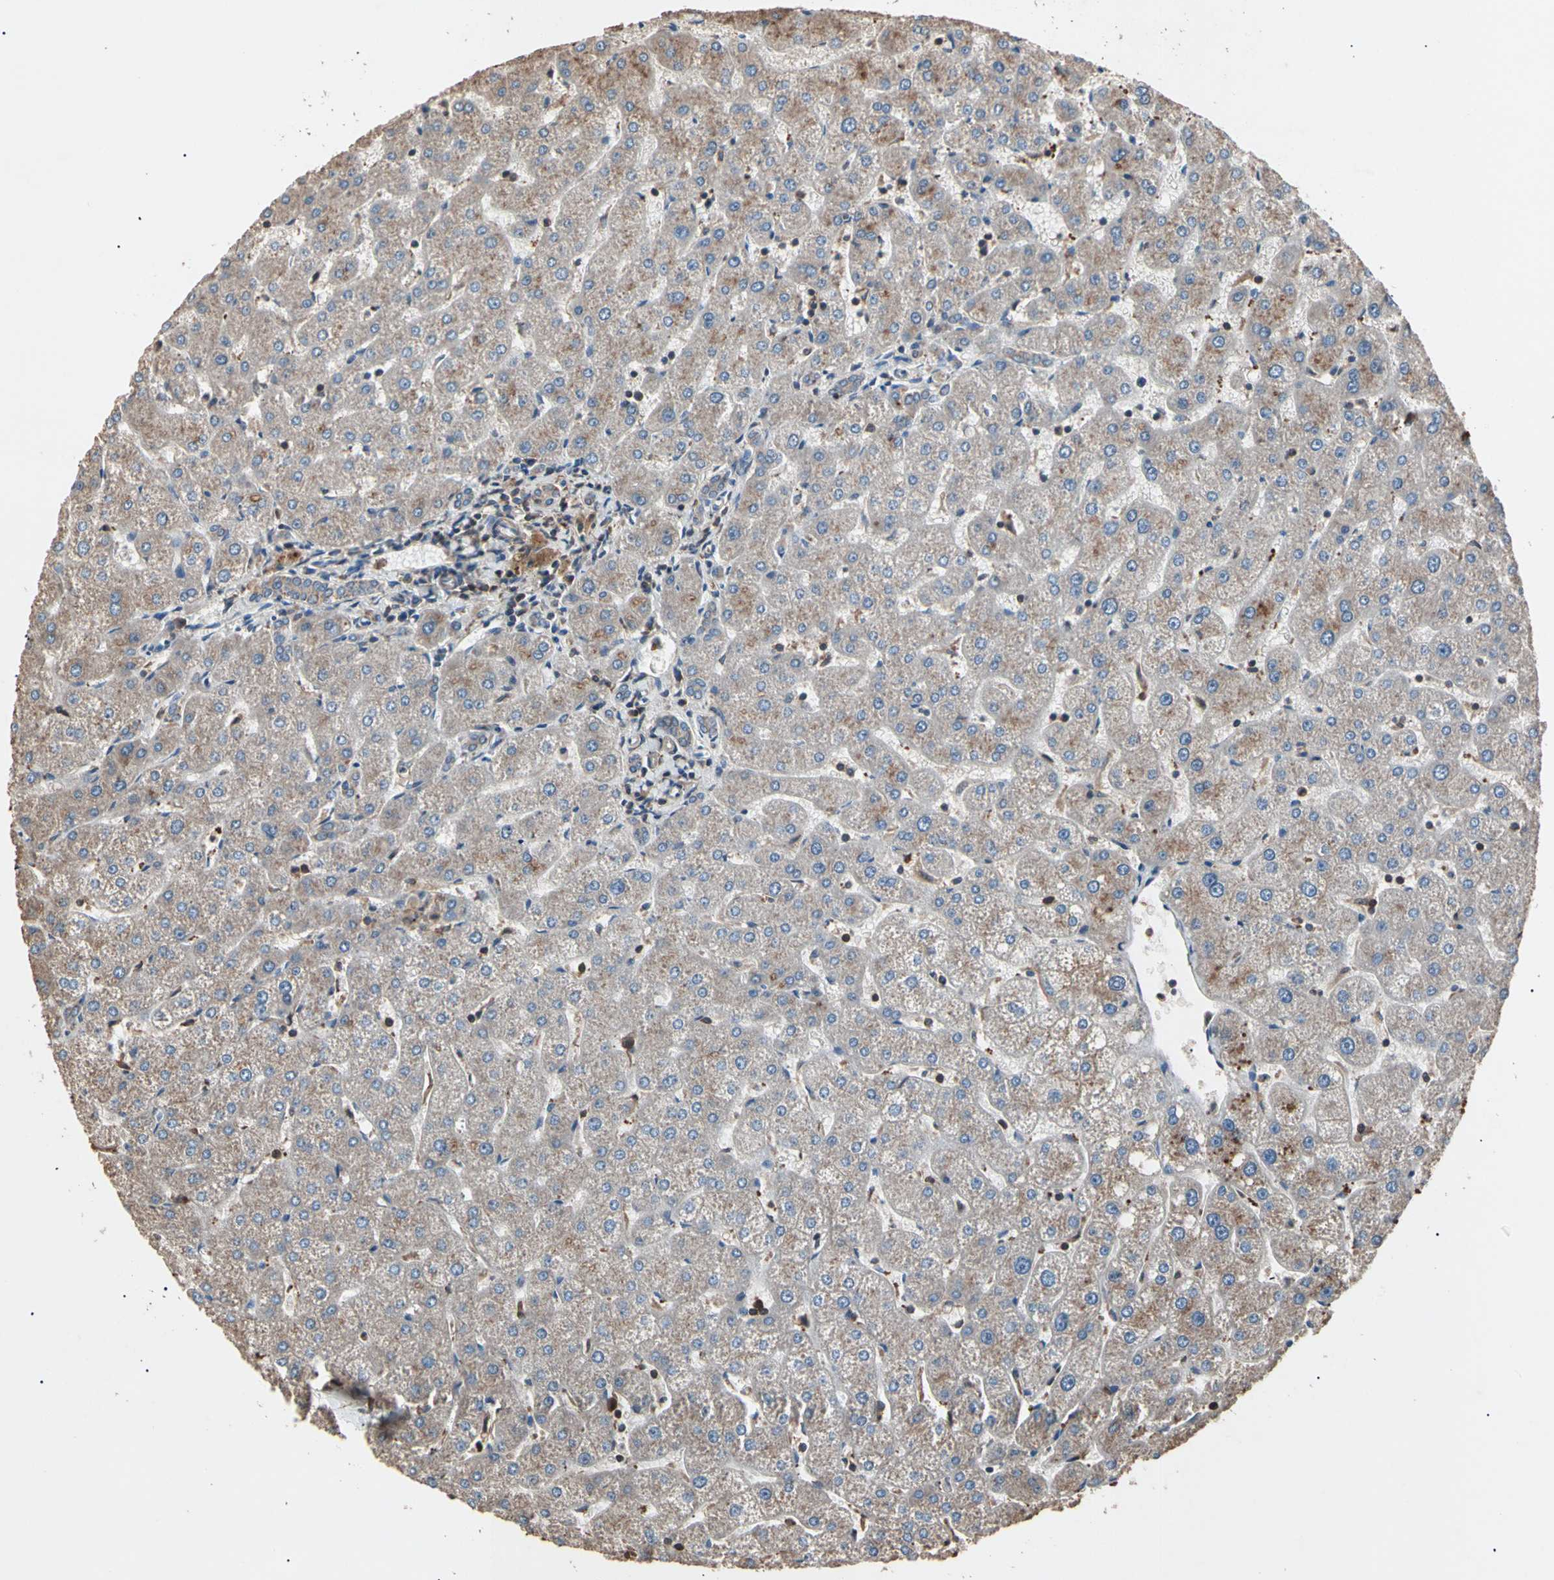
{"staining": {"intensity": "moderate", "quantity": ">75%", "location": "cytoplasmic/membranous"}, "tissue": "liver", "cell_type": "Cholangiocytes", "image_type": "normal", "snomed": [{"axis": "morphology", "description": "Normal tissue, NOS"}, {"axis": "topography", "description": "Liver"}], "caption": "Protein staining of unremarkable liver demonstrates moderate cytoplasmic/membranous staining in about >75% of cholangiocytes. The staining was performed using DAB (3,3'-diaminobenzidine) to visualize the protein expression in brown, while the nuclei were stained in blue with hematoxylin (Magnification: 20x).", "gene": "AGBL2", "patient": {"sex": "male", "age": 67}}